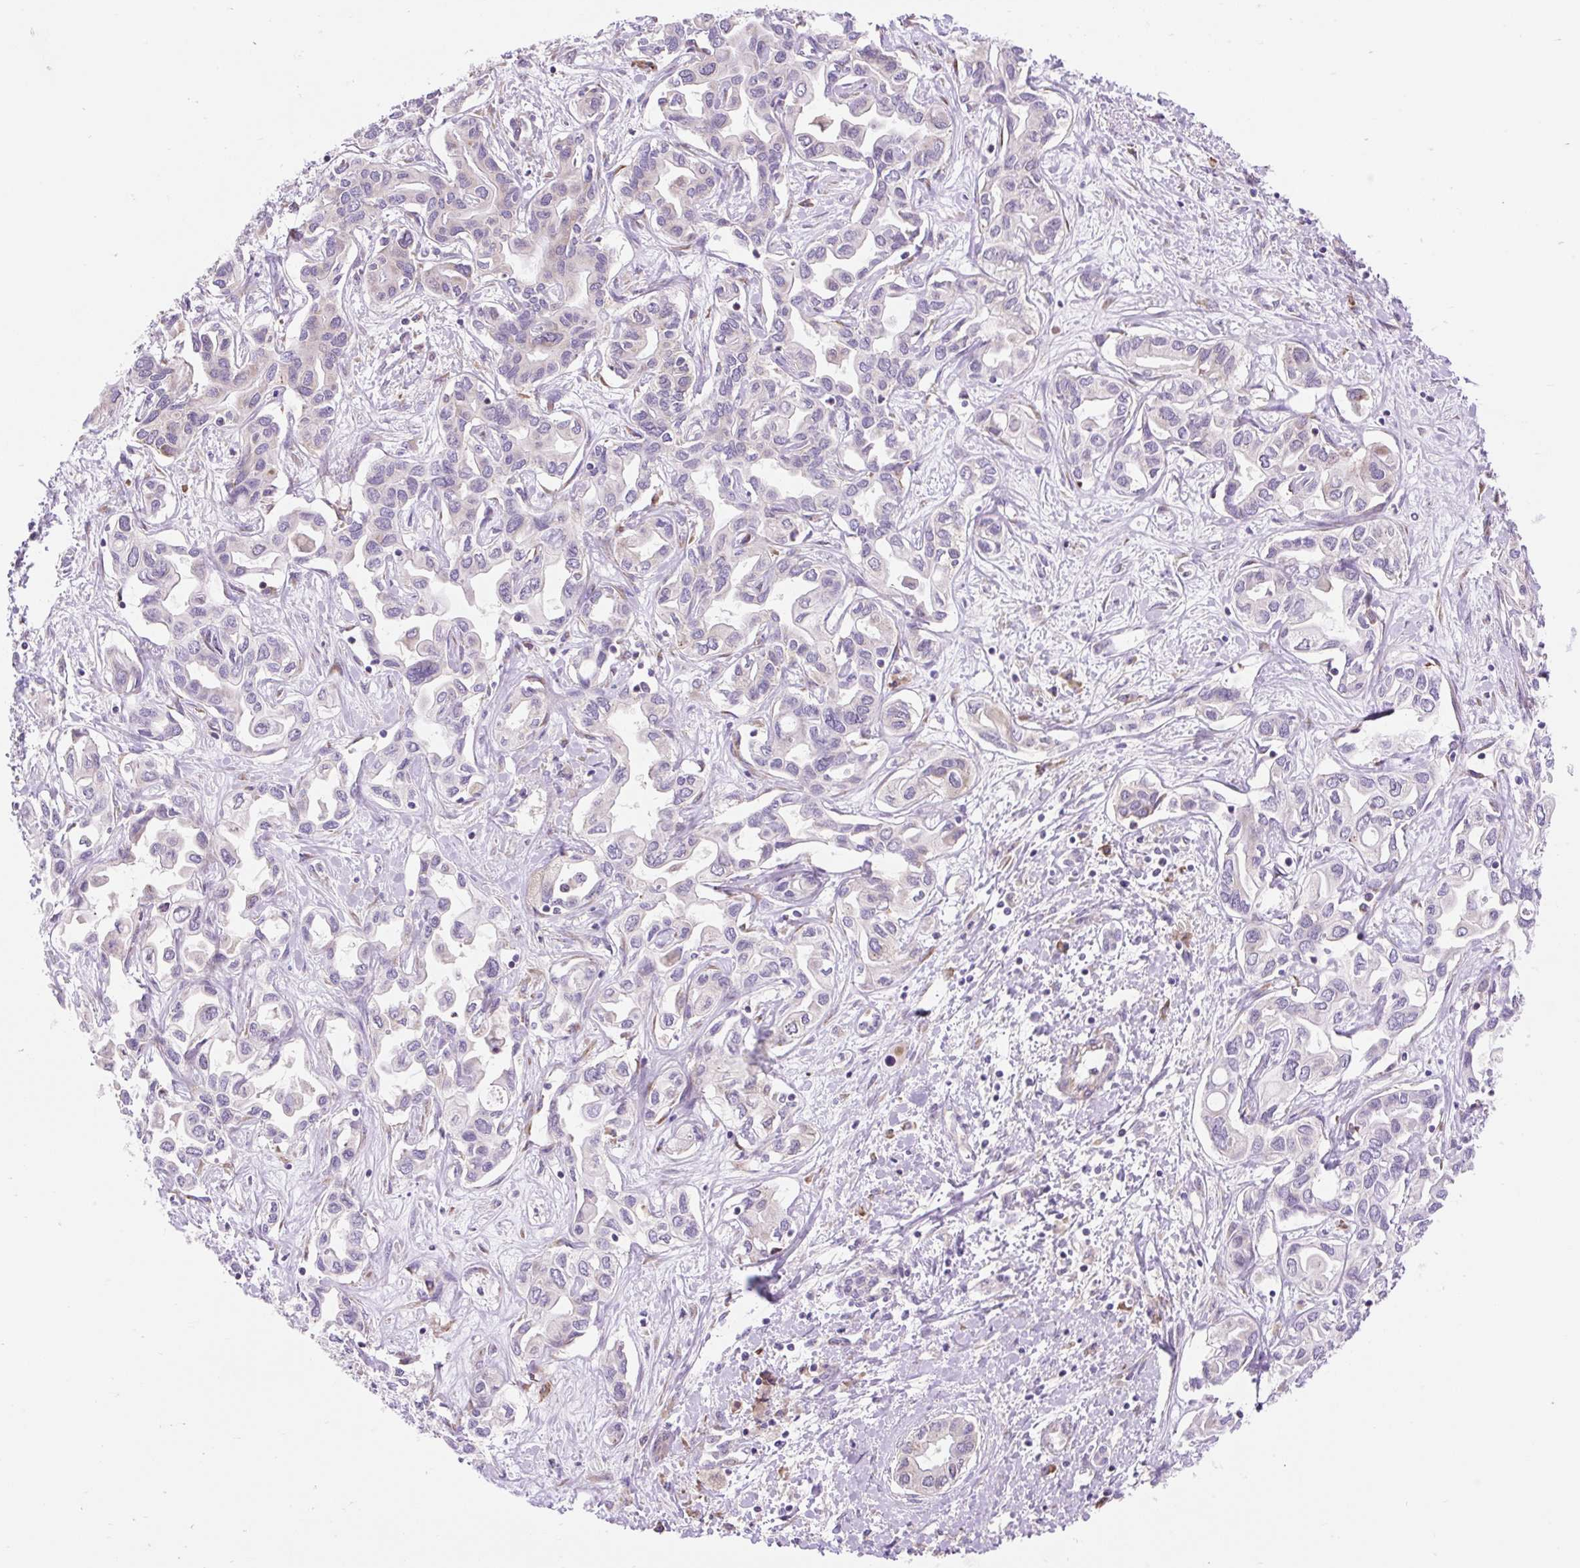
{"staining": {"intensity": "weak", "quantity": "<25%", "location": "cytoplasmic/membranous"}, "tissue": "liver cancer", "cell_type": "Tumor cells", "image_type": "cancer", "snomed": [{"axis": "morphology", "description": "Cholangiocarcinoma"}, {"axis": "topography", "description": "Liver"}], "caption": "This is an IHC histopathology image of human liver cancer. There is no expression in tumor cells.", "gene": "GPR45", "patient": {"sex": "female", "age": 64}}